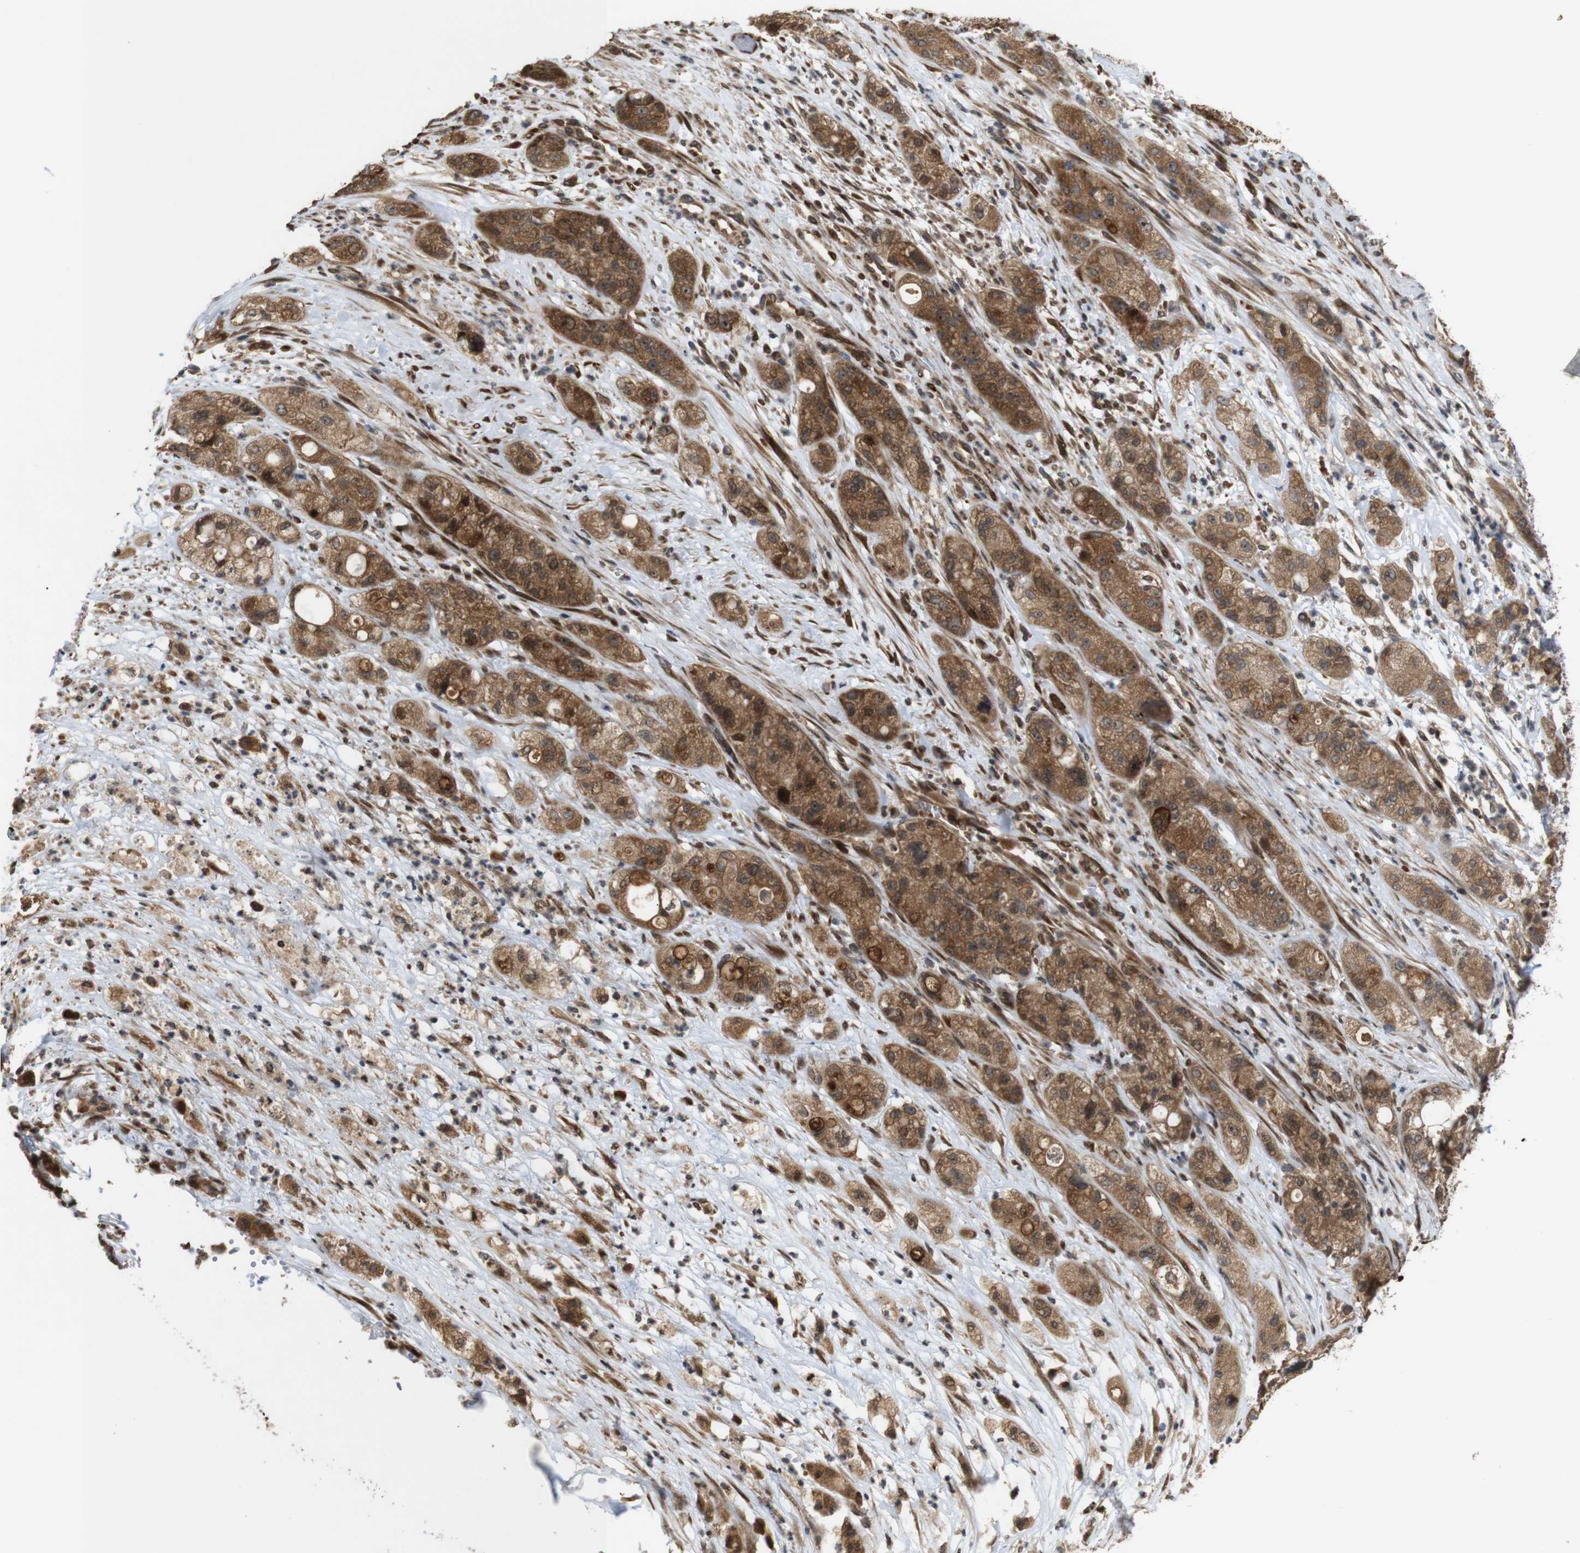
{"staining": {"intensity": "moderate", "quantity": ">75%", "location": "cytoplasmic/membranous,nuclear"}, "tissue": "pancreatic cancer", "cell_type": "Tumor cells", "image_type": "cancer", "snomed": [{"axis": "morphology", "description": "Adenocarcinoma, NOS"}, {"axis": "topography", "description": "Pancreas"}], "caption": "Human pancreatic cancer (adenocarcinoma) stained with a protein marker reveals moderate staining in tumor cells.", "gene": "EFCAB14", "patient": {"sex": "female", "age": 78}}